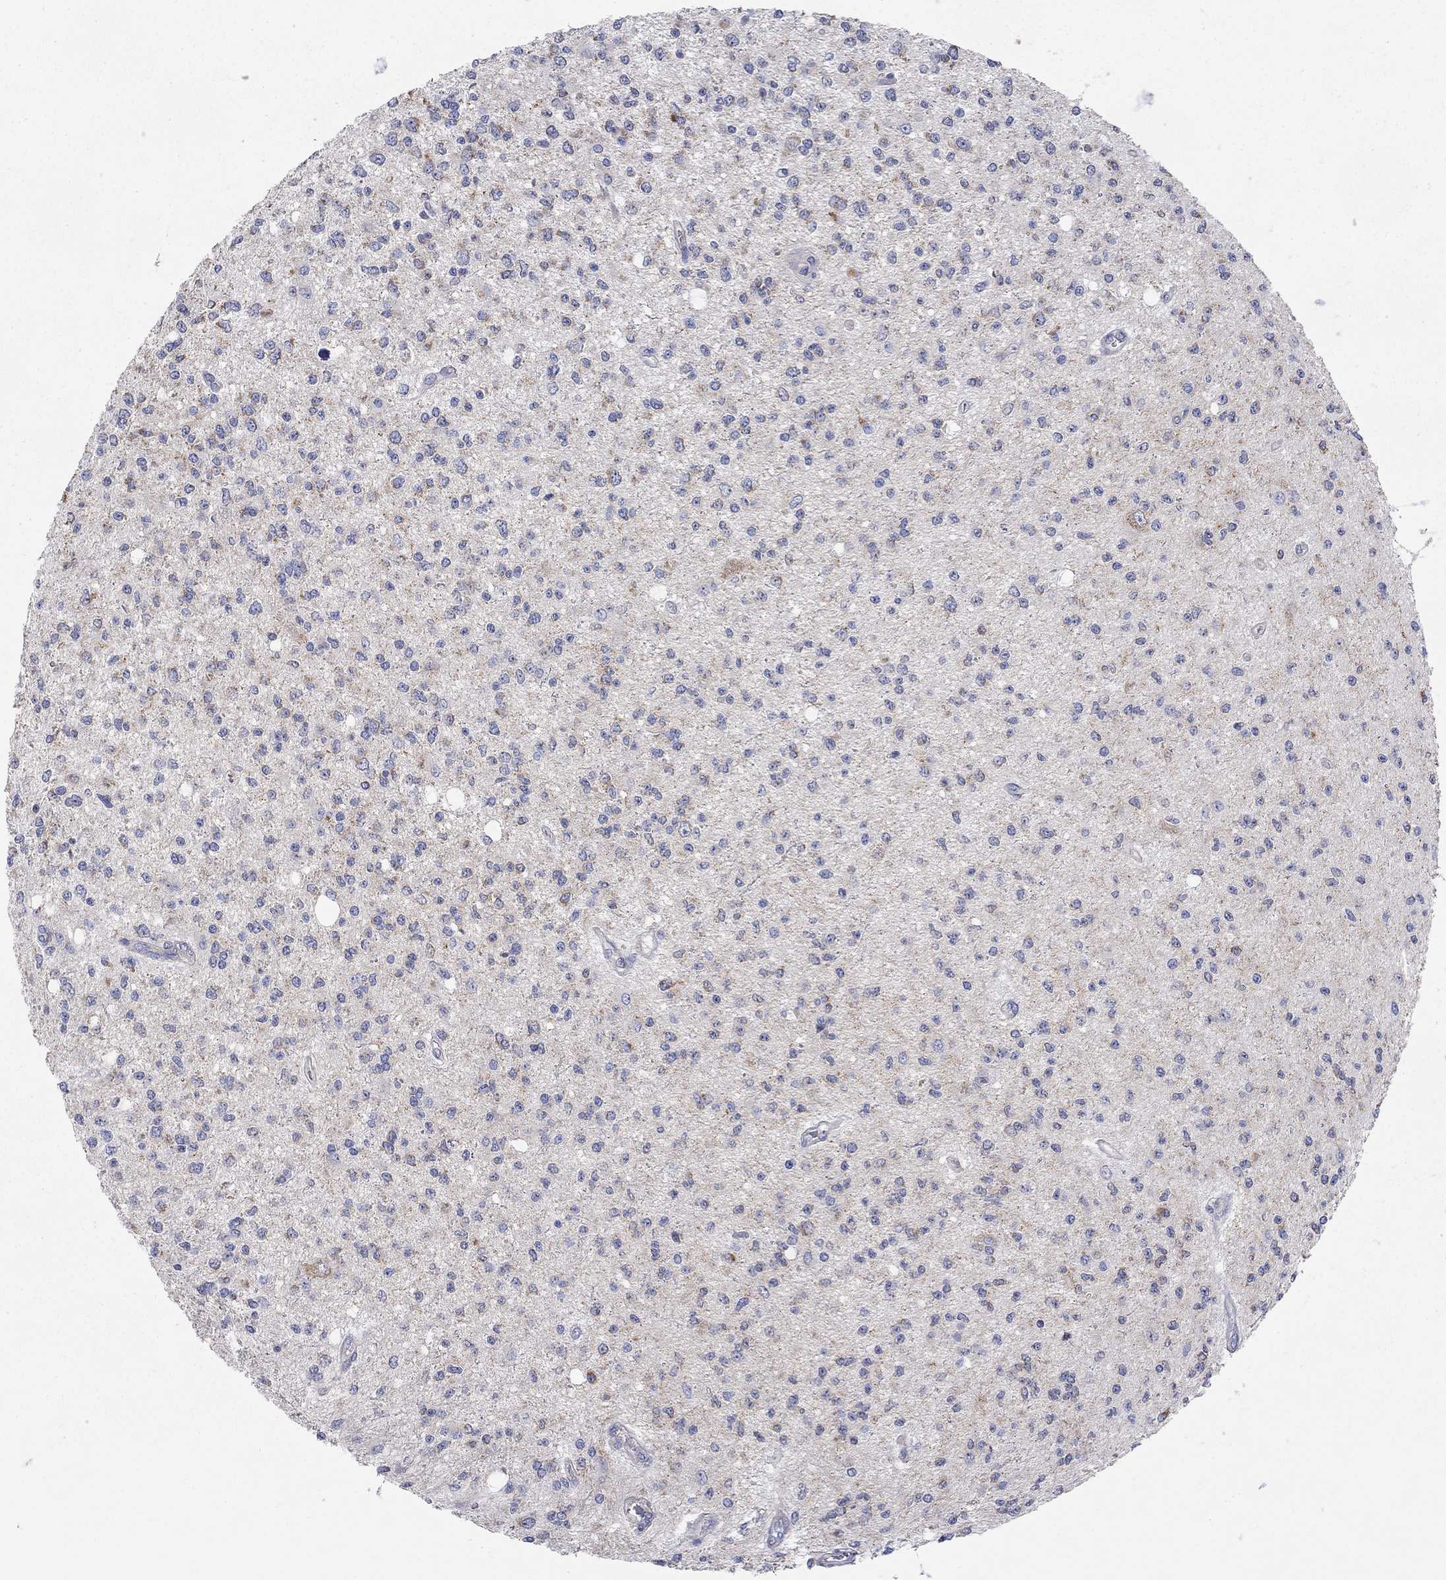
{"staining": {"intensity": "negative", "quantity": "none", "location": "none"}, "tissue": "glioma", "cell_type": "Tumor cells", "image_type": "cancer", "snomed": [{"axis": "morphology", "description": "Glioma, malignant, Low grade"}, {"axis": "topography", "description": "Brain"}], "caption": "High power microscopy histopathology image of an IHC image of glioma, revealing no significant positivity in tumor cells.", "gene": "RCAN1", "patient": {"sex": "male", "age": 67}}